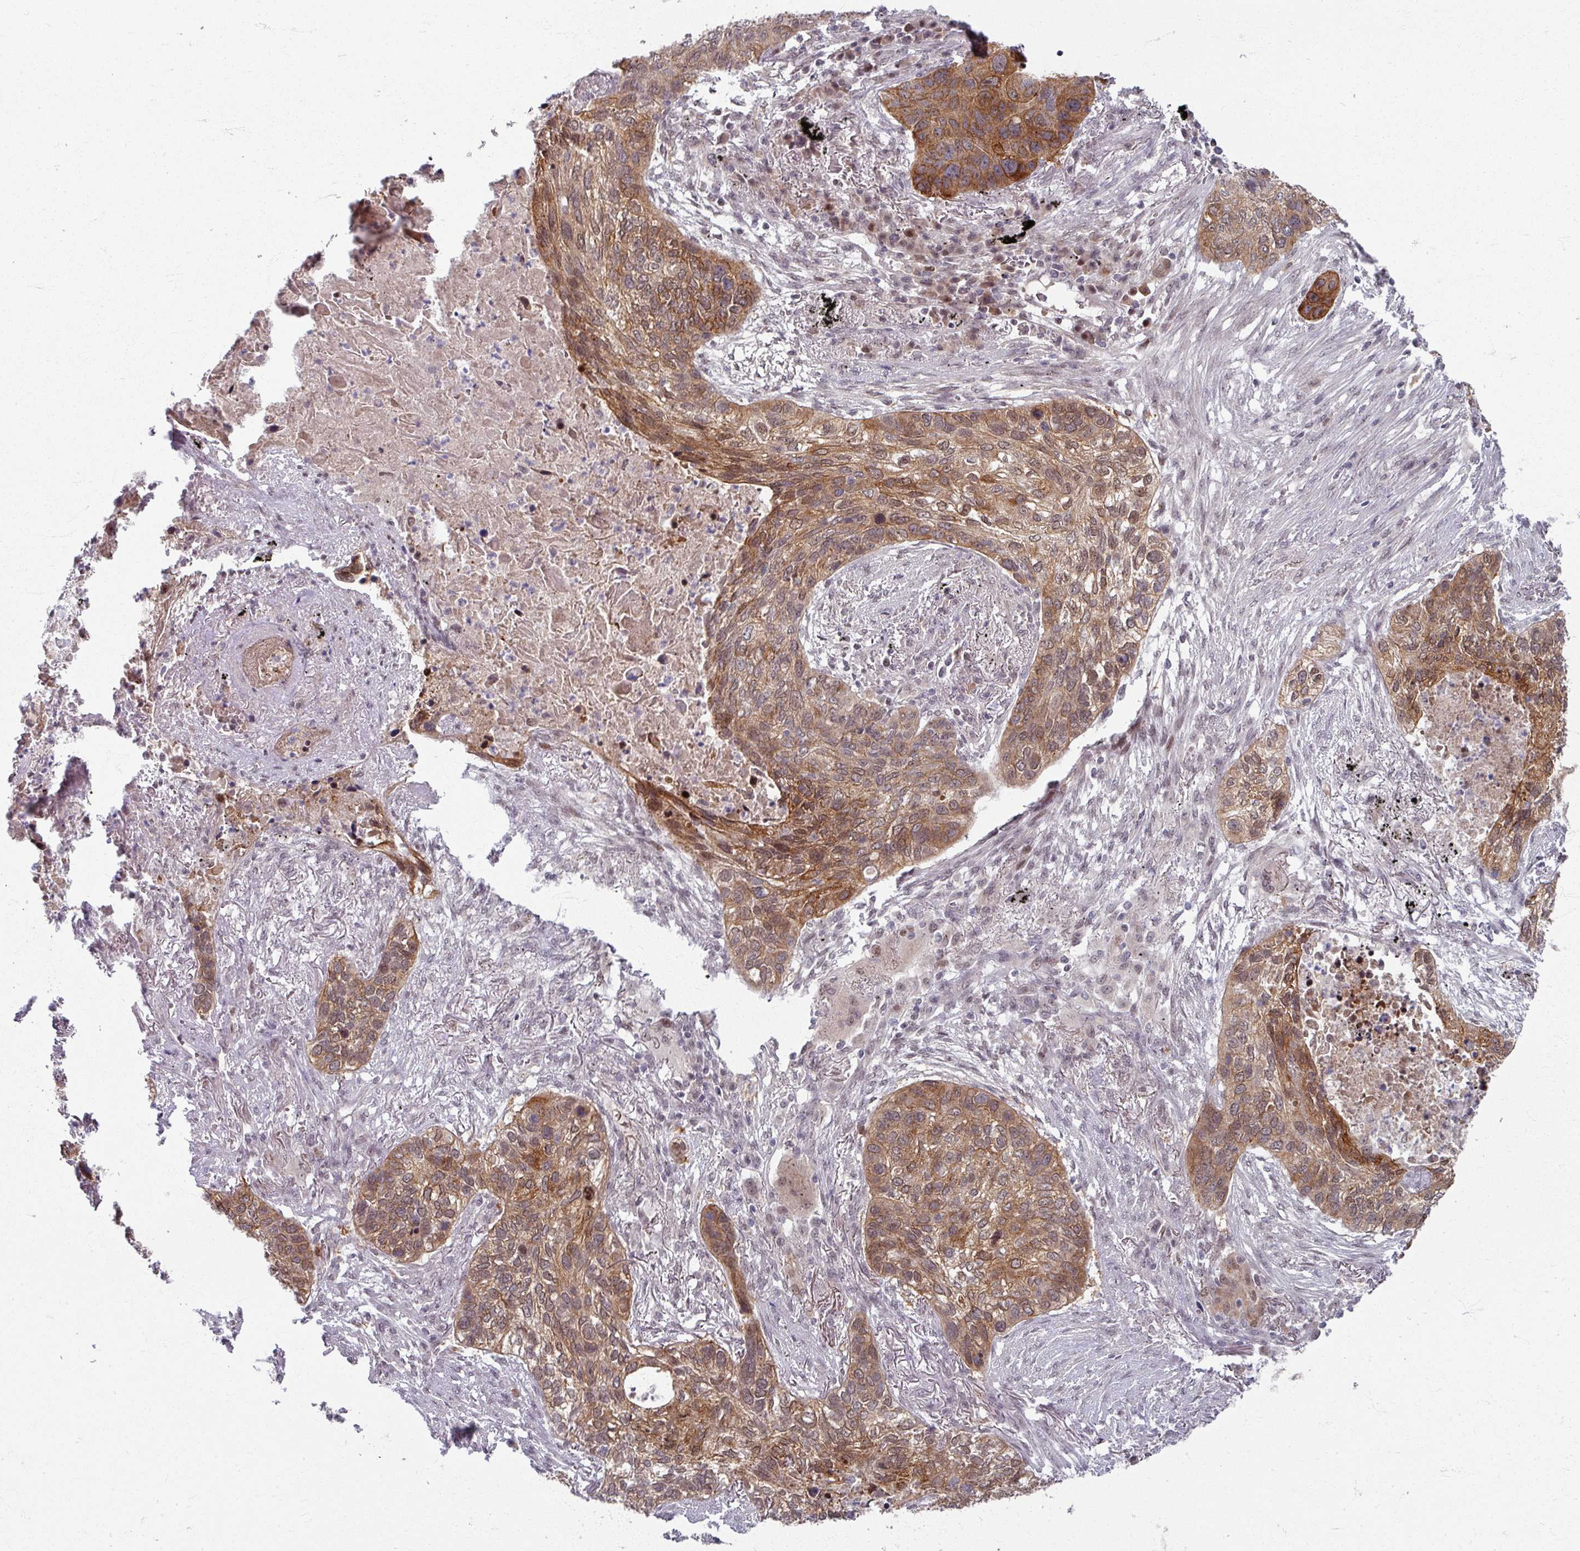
{"staining": {"intensity": "moderate", "quantity": ">75%", "location": "cytoplasmic/membranous"}, "tissue": "lung cancer", "cell_type": "Tumor cells", "image_type": "cancer", "snomed": [{"axis": "morphology", "description": "Squamous cell carcinoma, NOS"}, {"axis": "topography", "description": "Lung"}], "caption": "The photomicrograph displays staining of lung cancer, revealing moderate cytoplasmic/membranous protein staining (brown color) within tumor cells.", "gene": "KLC3", "patient": {"sex": "female", "age": 63}}